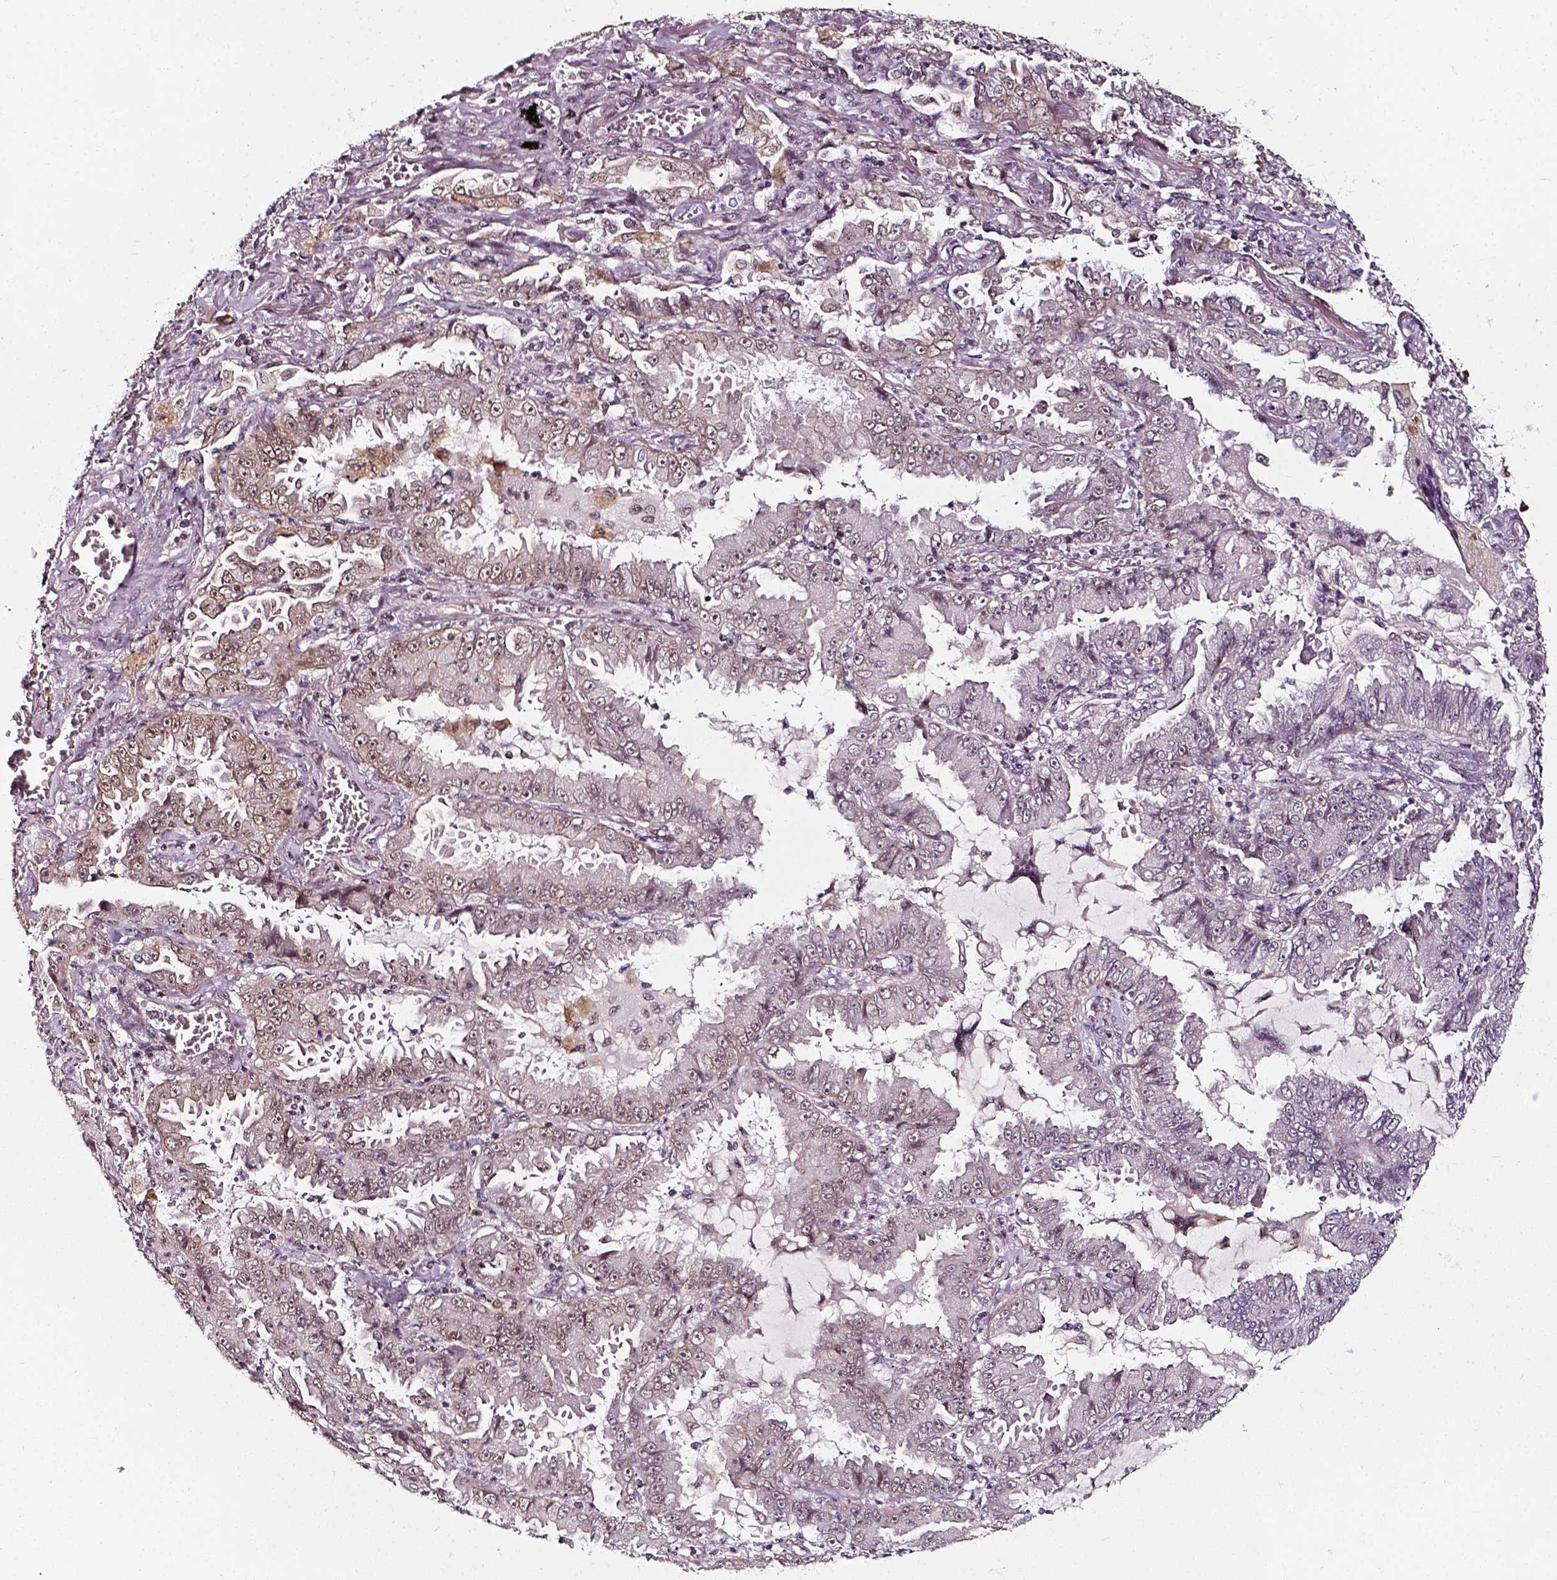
{"staining": {"intensity": "weak", "quantity": "<25%", "location": "nuclear"}, "tissue": "lung cancer", "cell_type": "Tumor cells", "image_type": "cancer", "snomed": [{"axis": "morphology", "description": "Adenocarcinoma, NOS"}, {"axis": "topography", "description": "Lung"}], "caption": "Immunohistochemistry of lung cancer shows no expression in tumor cells.", "gene": "NACC1", "patient": {"sex": "female", "age": 52}}